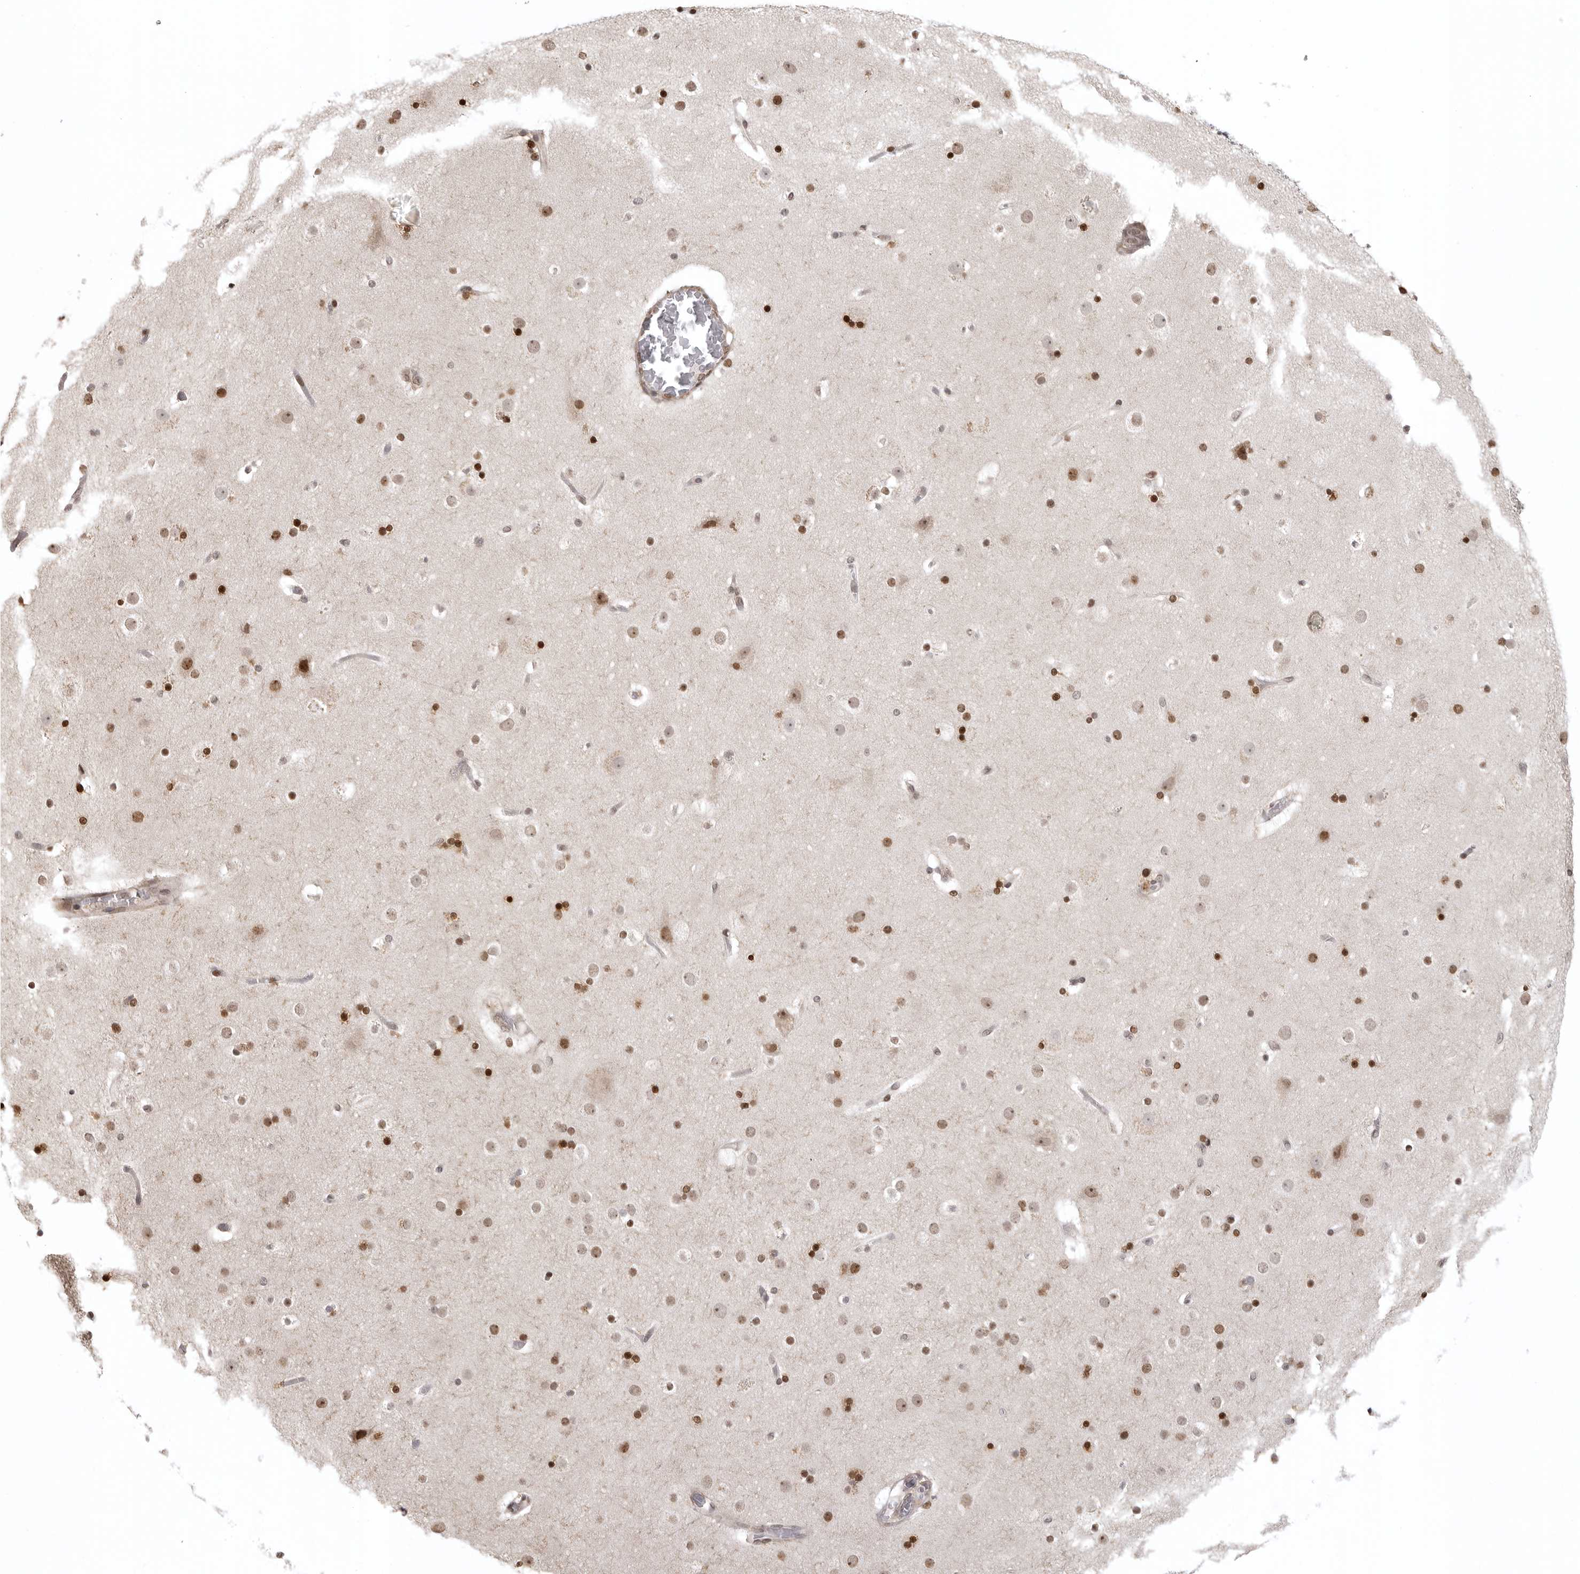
{"staining": {"intensity": "moderate", "quantity": "25%-75%", "location": "nuclear"}, "tissue": "cerebral cortex", "cell_type": "Endothelial cells", "image_type": "normal", "snomed": [{"axis": "morphology", "description": "Normal tissue, NOS"}, {"axis": "topography", "description": "Cerebral cortex"}], "caption": "Immunohistochemical staining of normal cerebral cortex reveals 25%-75% levels of moderate nuclear protein expression in approximately 25%-75% of endothelial cells.", "gene": "ISG20L2", "patient": {"sex": "male", "age": 57}}